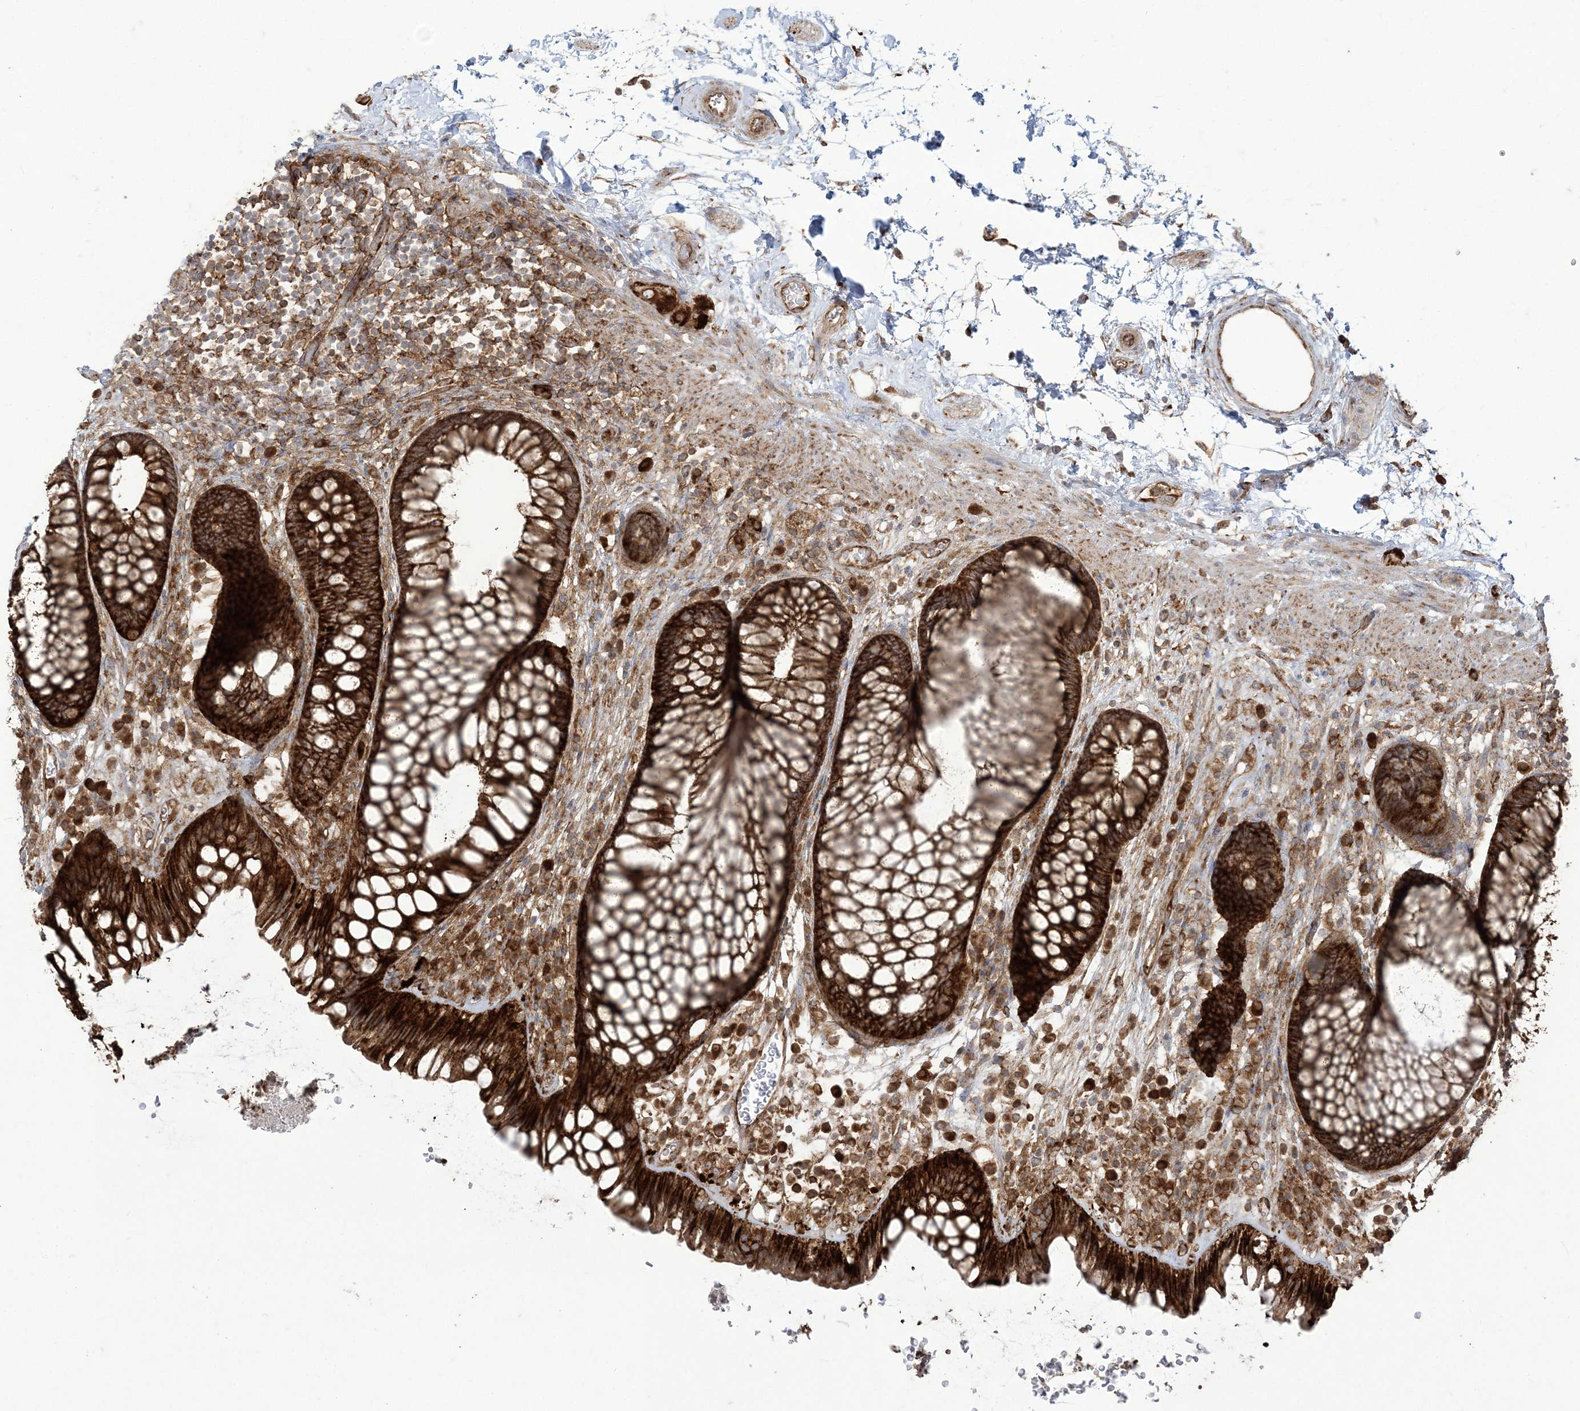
{"staining": {"intensity": "strong", "quantity": ">75%", "location": "cytoplasmic/membranous"}, "tissue": "rectum", "cell_type": "Glandular cells", "image_type": "normal", "snomed": [{"axis": "morphology", "description": "Normal tissue, NOS"}, {"axis": "topography", "description": "Rectum"}], "caption": "Glandular cells reveal high levels of strong cytoplasmic/membranous positivity in about >75% of cells in benign human rectum.", "gene": "DERL3", "patient": {"sex": "male", "age": 51}}